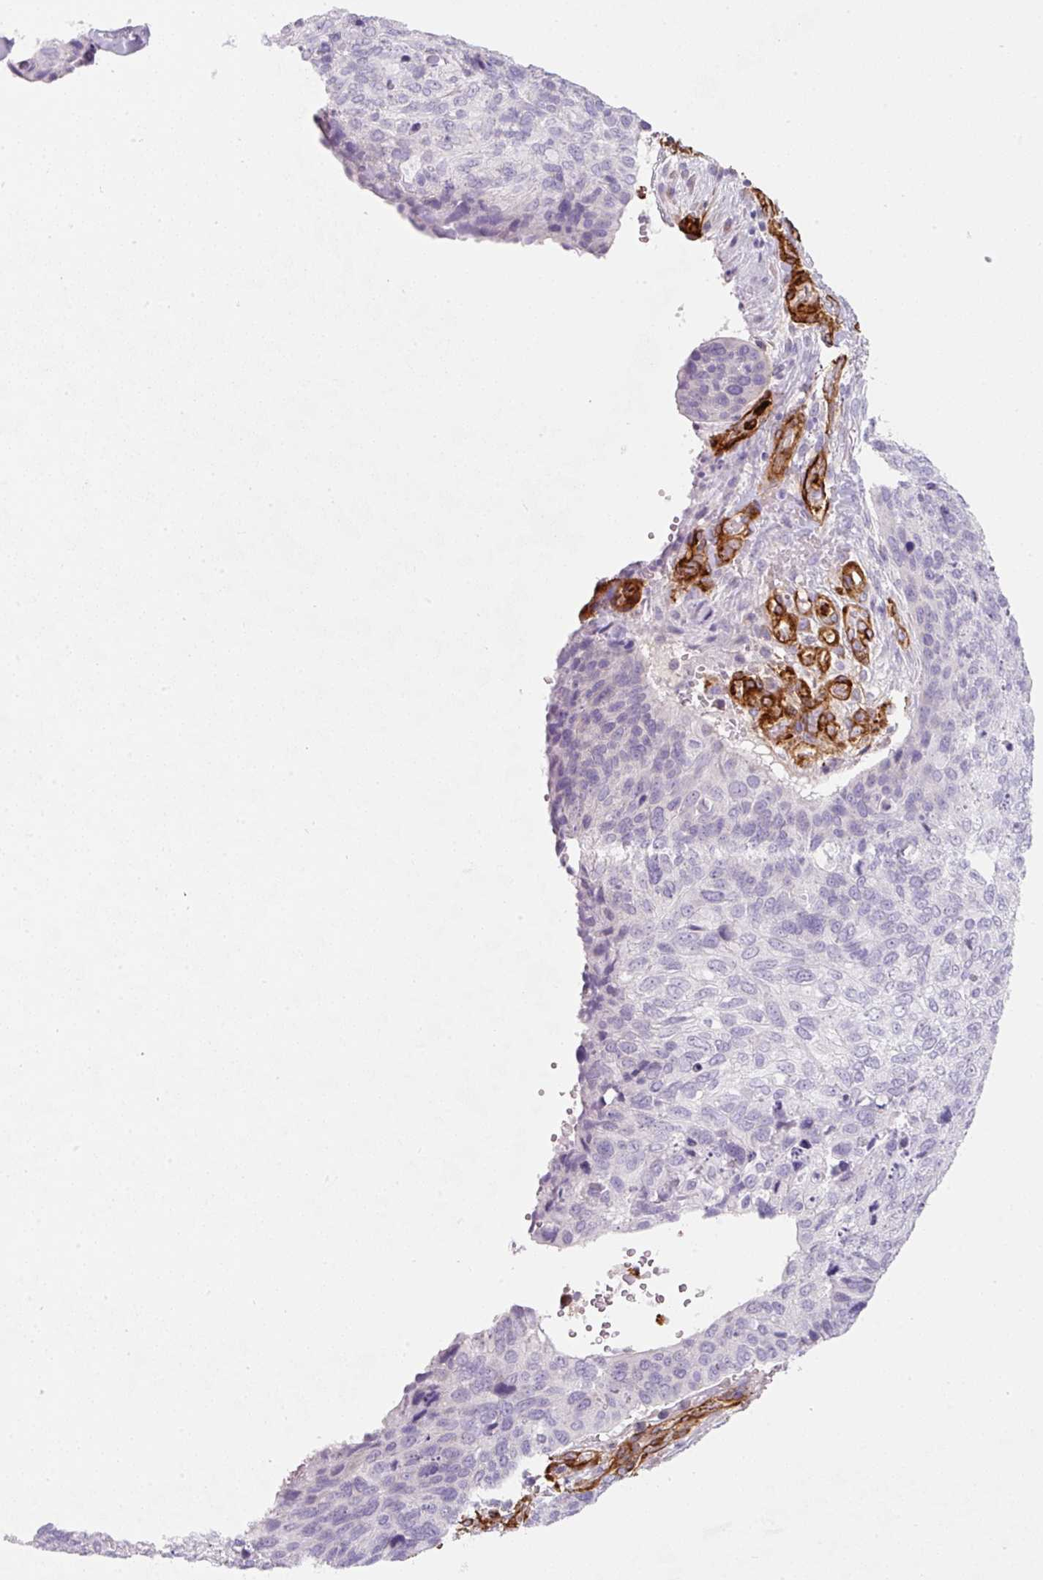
{"staining": {"intensity": "negative", "quantity": "none", "location": "none"}, "tissue": "skin cancer", "cell_type": "Tumor cells", "image_type": "cancer", "snomed": [{"axis": "morphology", "description": "Basal cell carcinoma"}, {"axis": "topography", "description": "Skin"}], "caption": "There is no significant staining in tumor cells of skin cancer. The staining was performed using DAB to visualize the protein expression in brown, while the nuclei were stained in blue with hematoxylin (Magnification: 20x).", "gene": "LOXL4", "patient": {"sex": "female", "age": 74}}